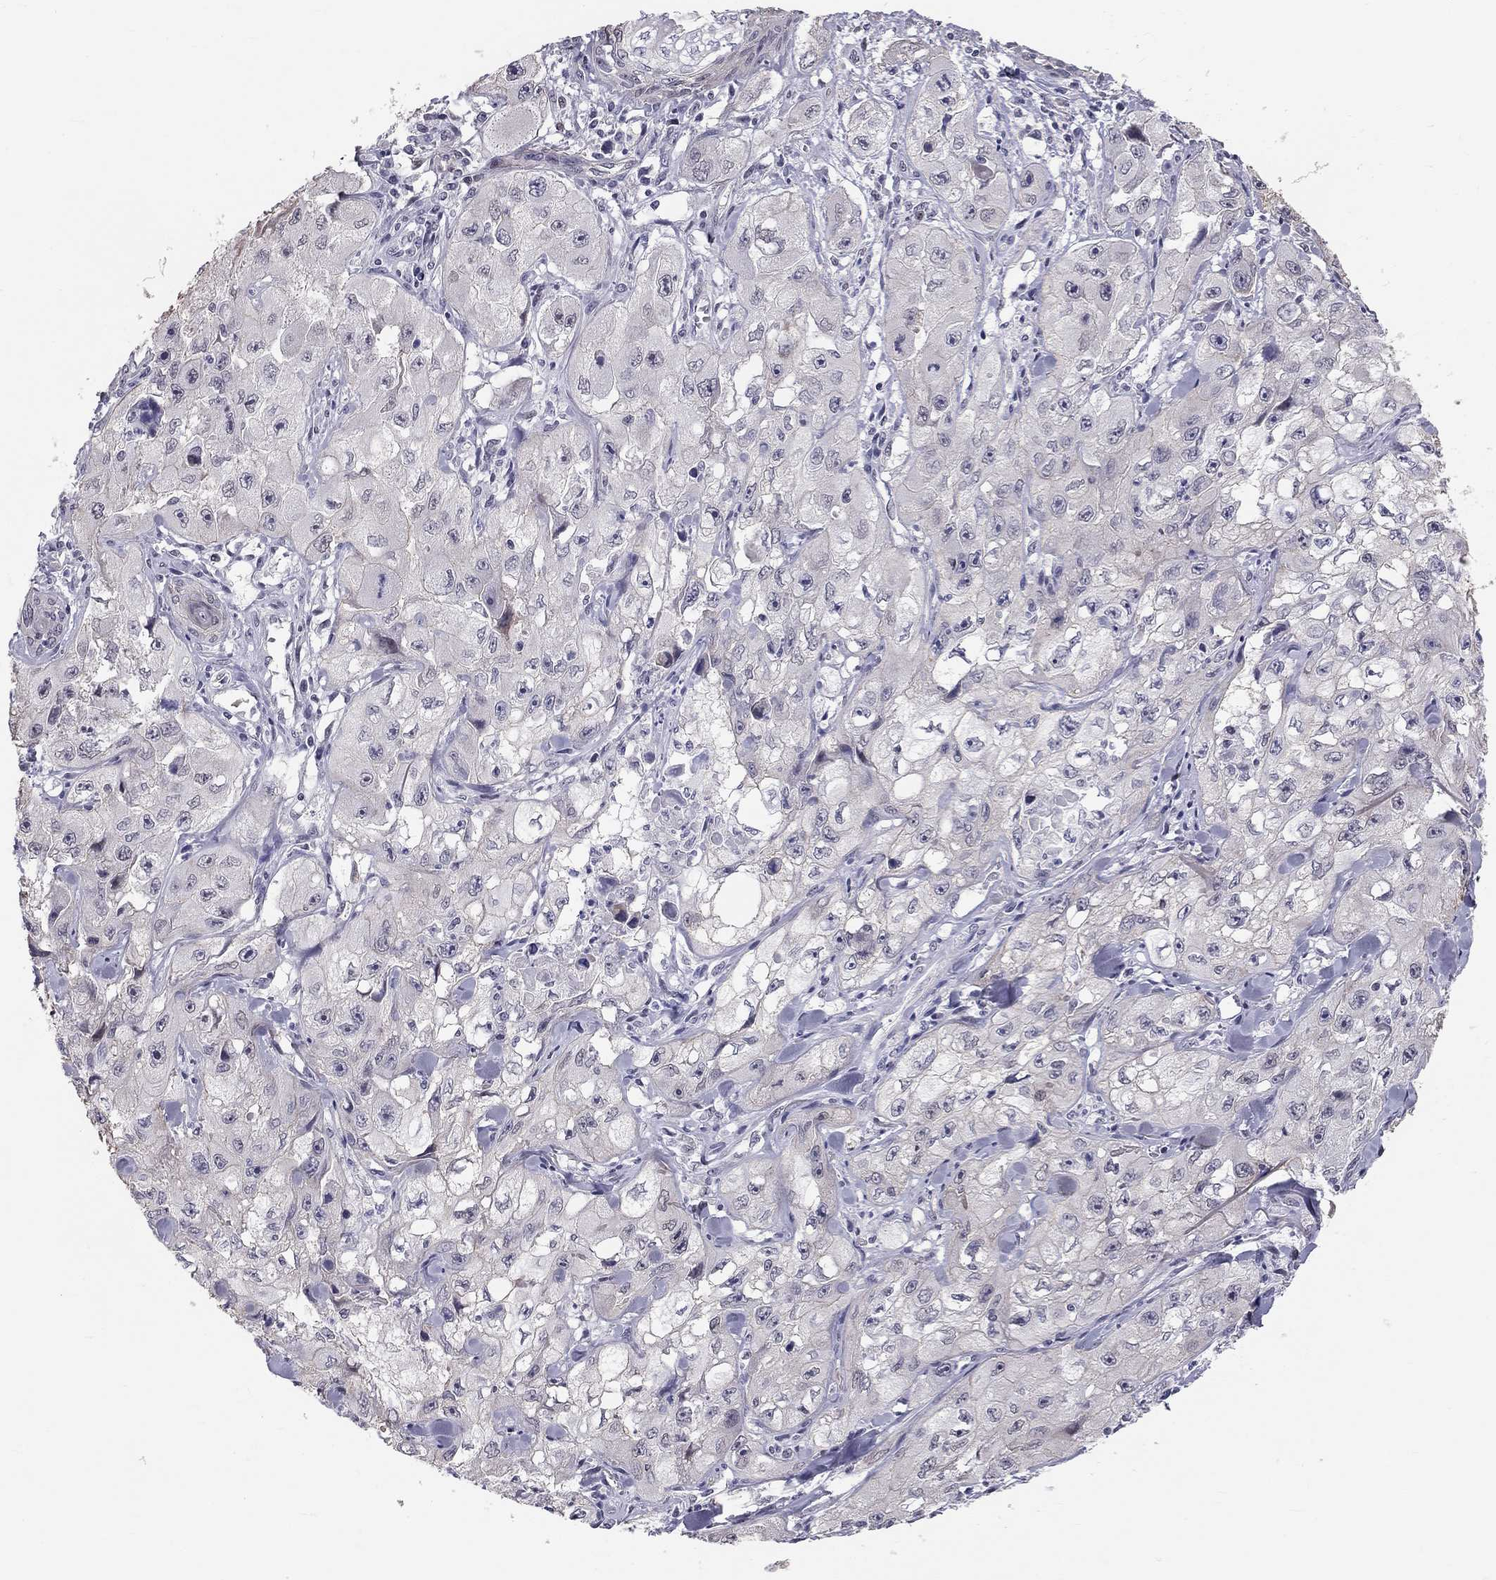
{"staining": {"intensity": "negative", "quantity": "none", "location": "none"}, "tissue": "skin cancer", "cell_type": "Tumor cells", "image_type": "cancer", "snomed": [{"axis": "morphology", "description": "Squamous cell carcinoma, NOS"}, {"axis": "topography", "description": "Skin"}, {"axis": "topography", "description": "Subcutis"}], "caption": "A histopathology image of skin squamous cell carcinoma stained for a protein displays no brown staining in tumor cells.", "gene": "GJB4", "patient": {"sex": "male", "age": 73}}